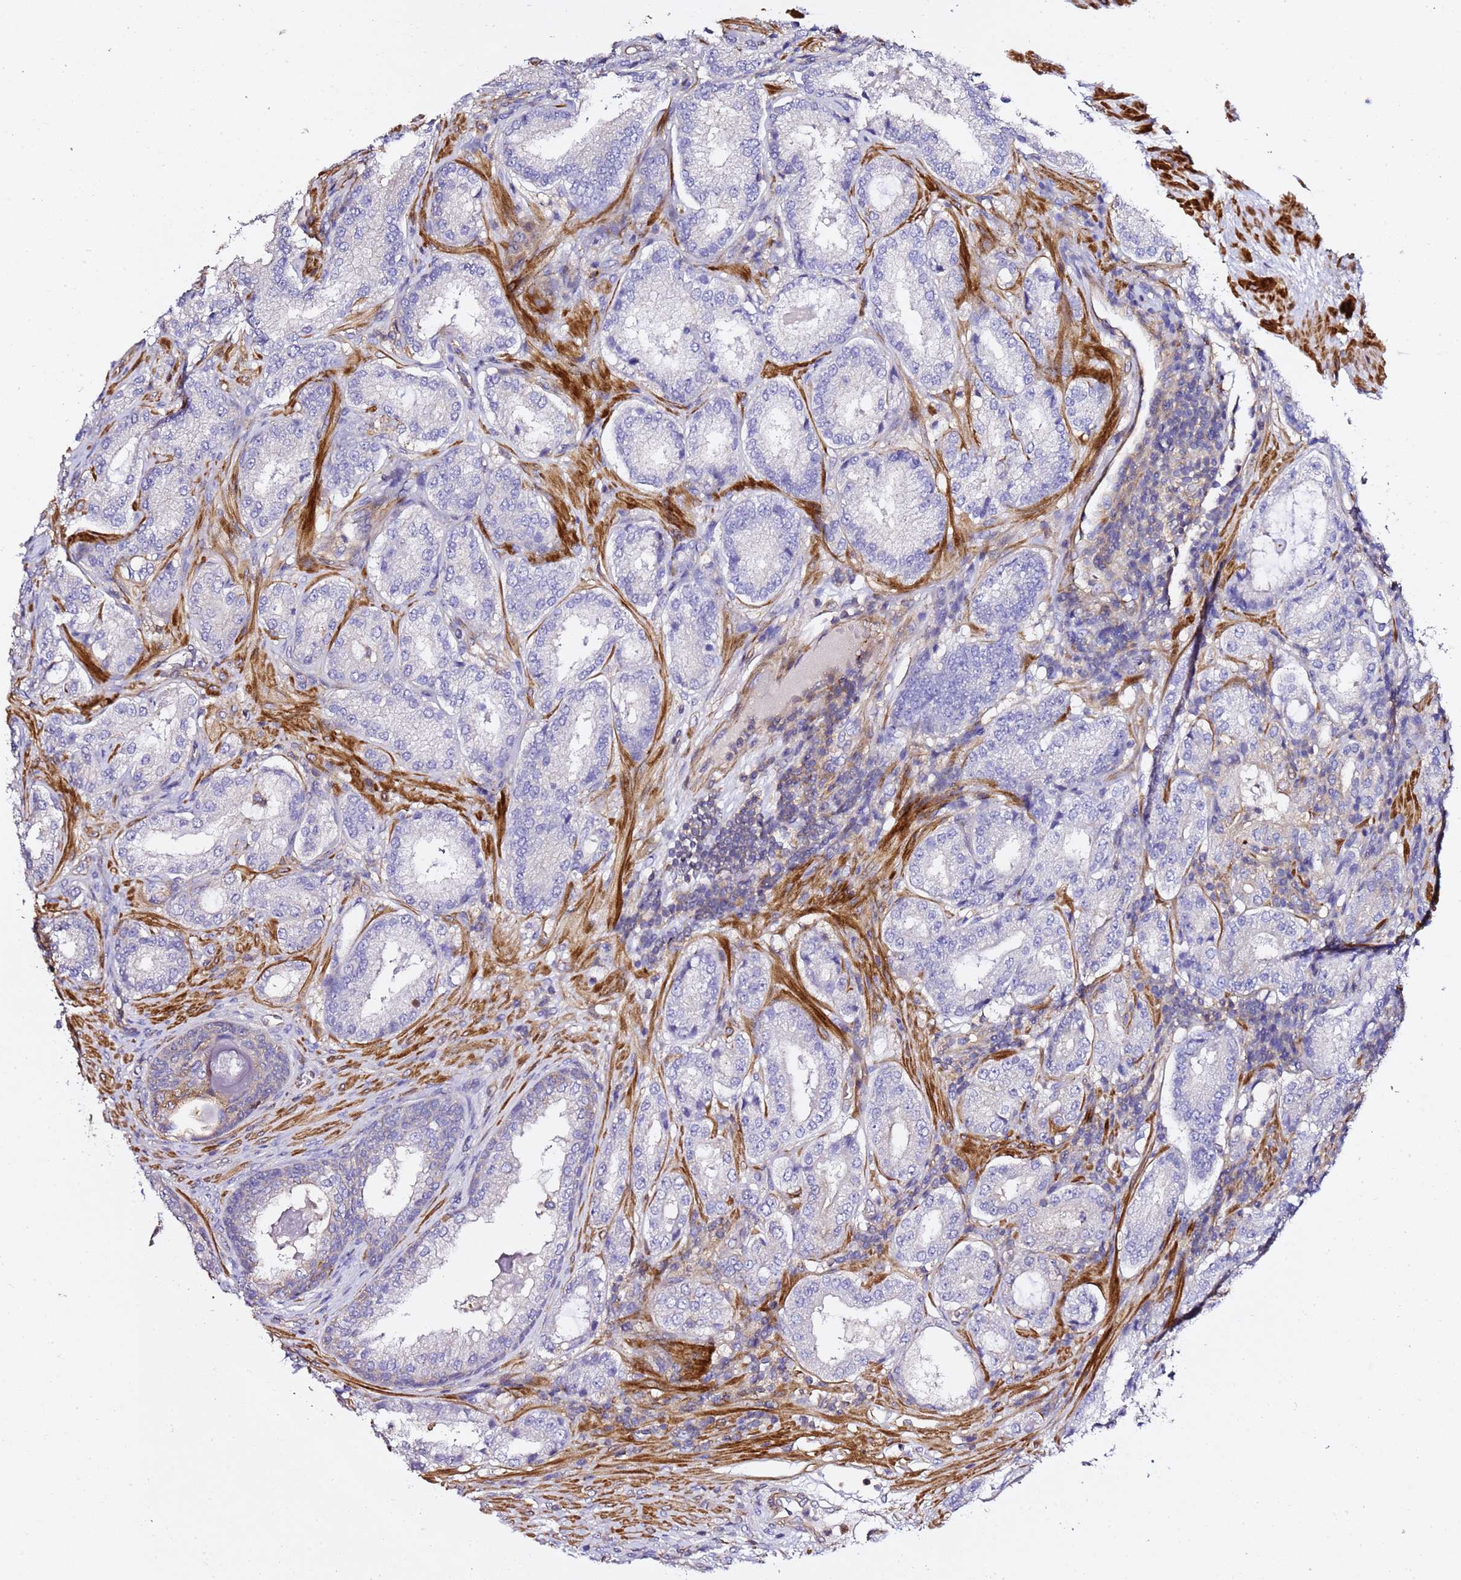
{"staining": {"intensity": "negative", "quantity": "none", "location": "none"}, "tissue": "prostate cancer", "cell_type": "Tumor cells", "image_type": "cancer", "snomed": [{"axis": "morphology", "description": "Adenocarcinoma, Low grade"}, {"axis": "topography", "description": "Prostate"}], "caption": "IHC of human prostate adenocarcinoma (low-grade) demonstrates no positivity in tumor cells.", "gene": "ZFP36L2", "patient": {"sex": "male", "age": 59}}